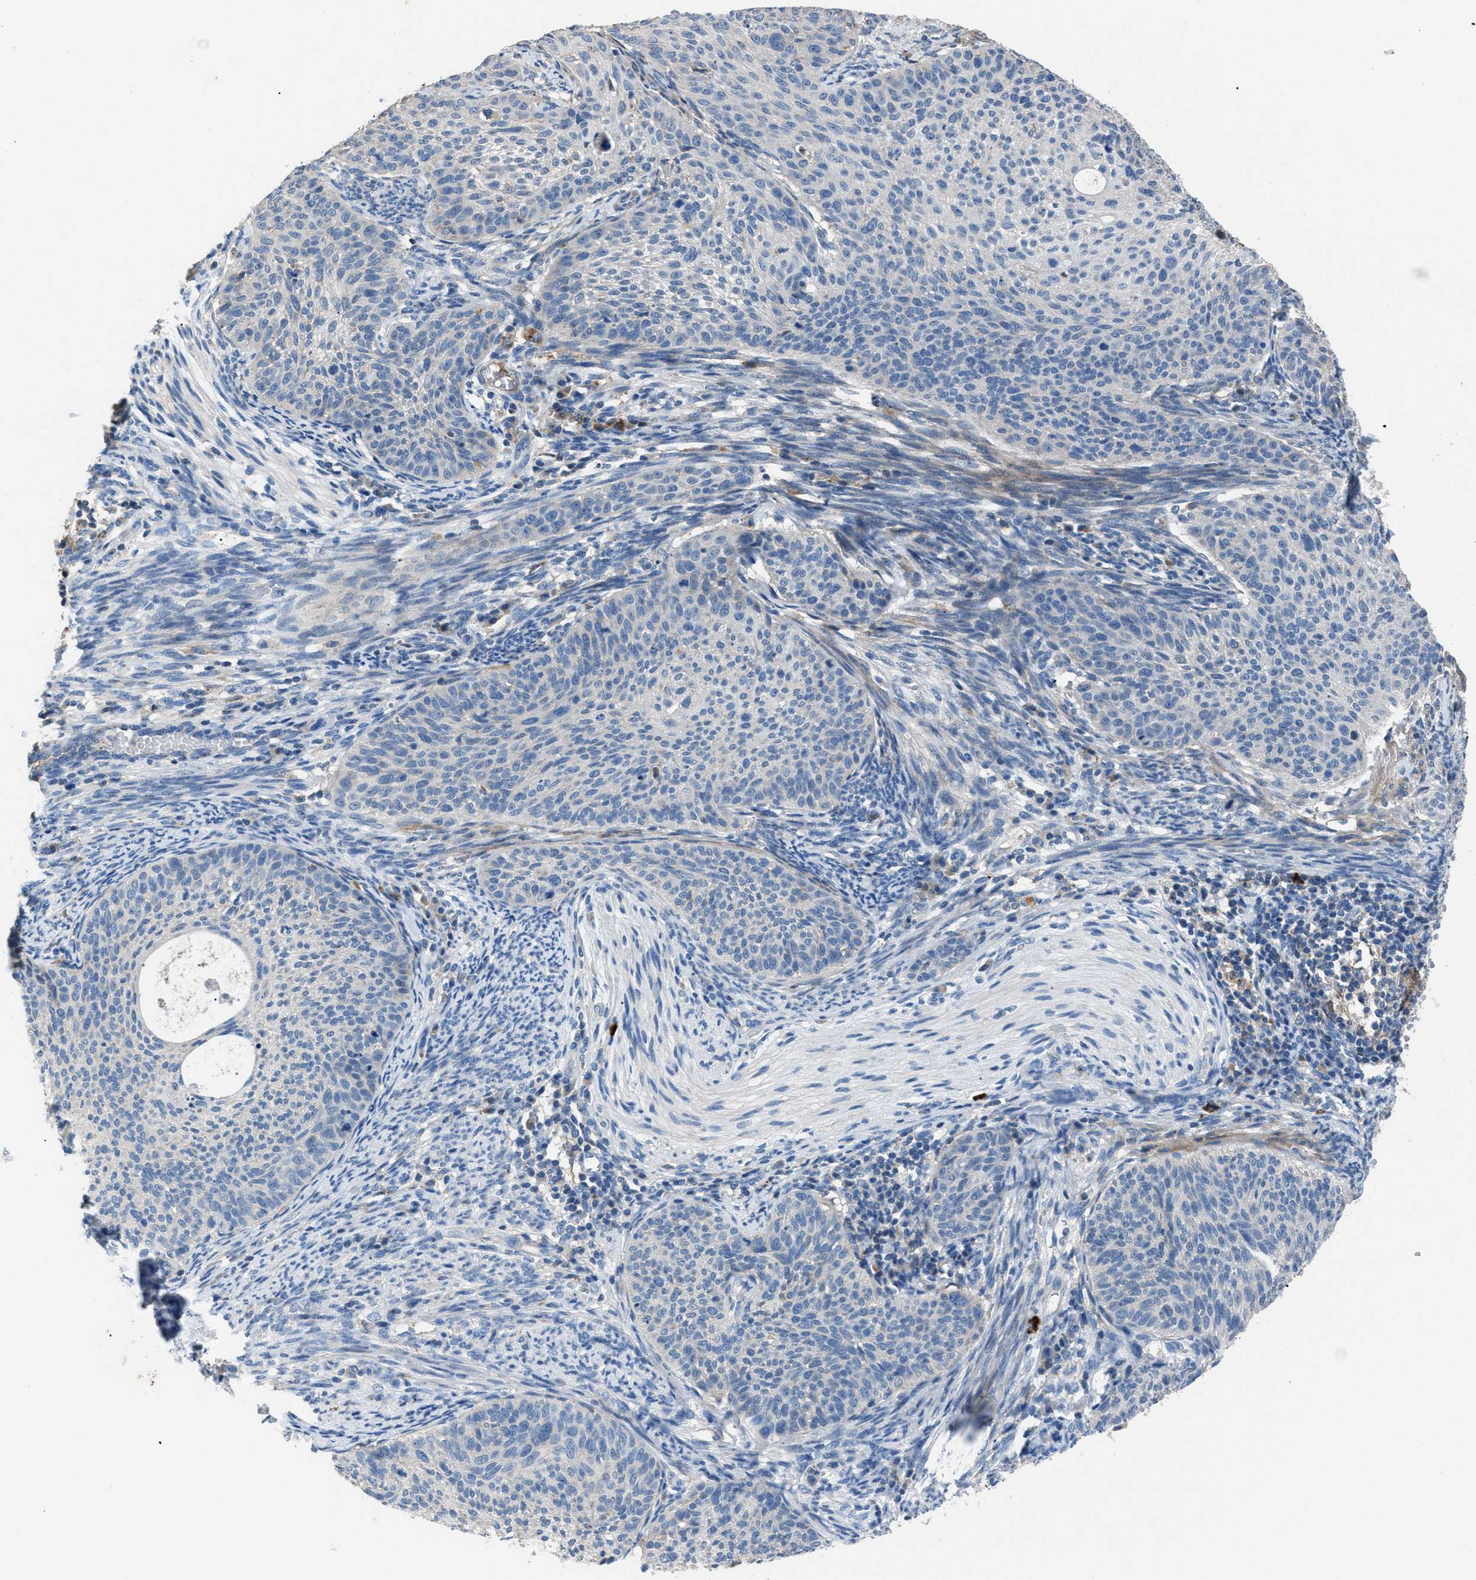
{"staining": {"intensity": "negative", "quantity": "none", "location": "none"}, "tissue": "cervical cancer", "cell_type": "Tumor cells", "image_type": "cancer", "snomed": [{"axis": "morphology", "description": "Squamous cell carcinoma, NOS"}, {"axis": "topography", "description": "Cervix"}], "caption": "Immunohistochemistry photomicrograph of human cervical cancer (squamous cell carcinoma) stained for a protein (brown), which reveals no staining in tumor cells.", "gene": "SGCZ", "patient": {"sex": "female", "age": 70}}